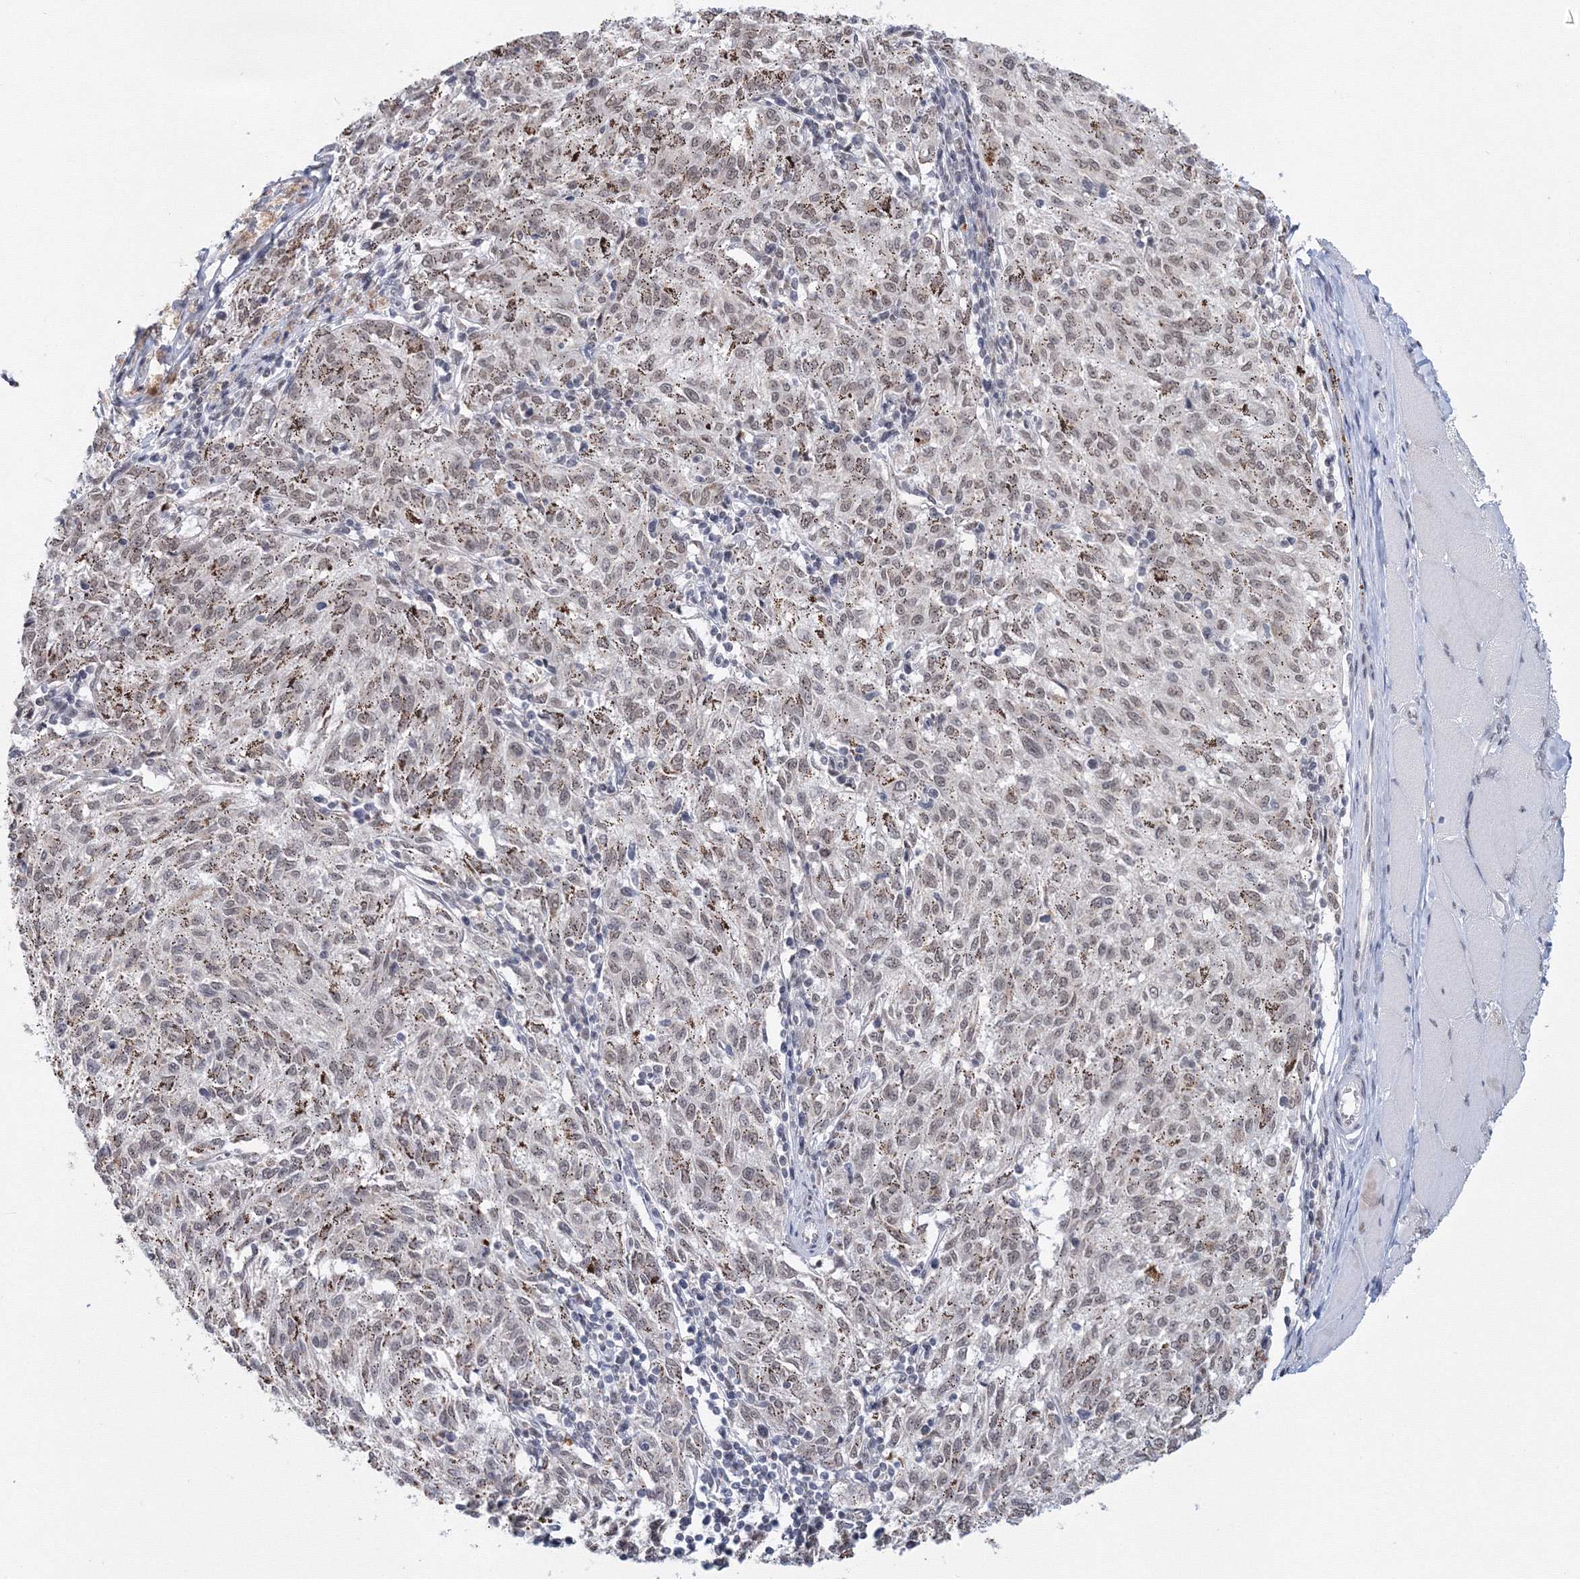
{"staining": {"intensity": "weak", "quantity": "25%-75%", "location": "nuclear"}, "tissue": "melanoma", "cell_type": "Tumor cells", "image_type": "cancer", "snomed": [{"axis": "morphology", "description": "Malignant melanoma, NOS"}, {"axis": "topography", "description": "Skin"}], "caption": "Immunohistochemistry image of neoplastic tissue: human melanoma stained using immunohistochemistry demonstrates low levels of weak protein expression localized specifically in the nuclear of tumor cells, appearing as a nuclear brown color.", "gene": "SF3B6", "patient": {"sex": "female", "age": 72}}